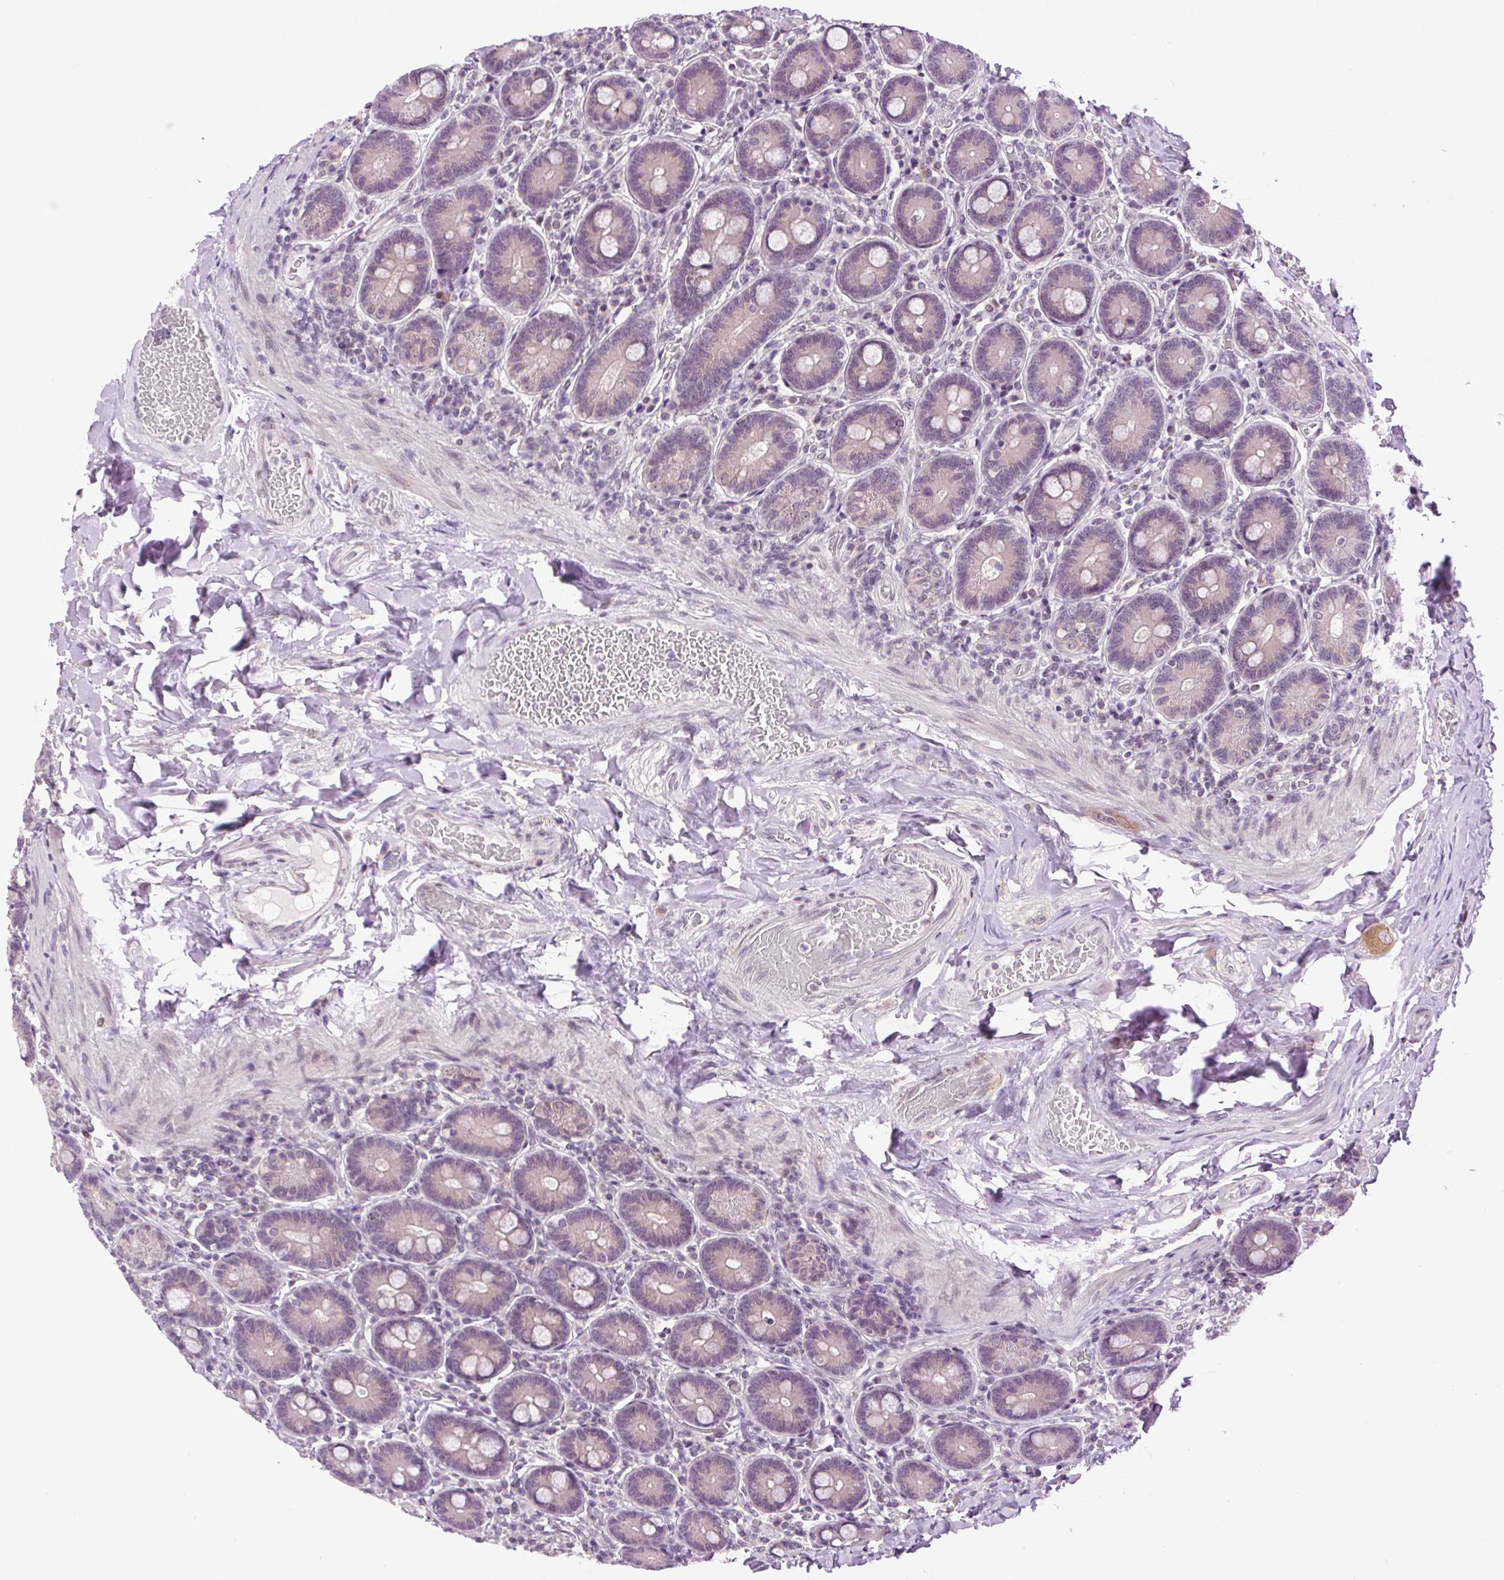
{"staining": {"intensity": "negative", "quantity": "none", "location": "none"}, "tissue": "duodenum", "cell_type": "Glandular cells", "image_type": "normal", "snomed": [{"axis": "morphology", "description": "Normal tissue, NOS"}, {"axis": "topography", "description": "Duodenum"}], "caption": "An immunohistochemistry photomicrograph of normal duodenum is shown. There is no staining in glandular cells of duodenum. Brightfield microscopy of IHC stained with DAB (3,3'-diaminobenzidine) (brown) and hematoxylin (blue), captured at high magnification.", "gene": "SMIM13", "patient": {"sex": "female", "age": 62}}